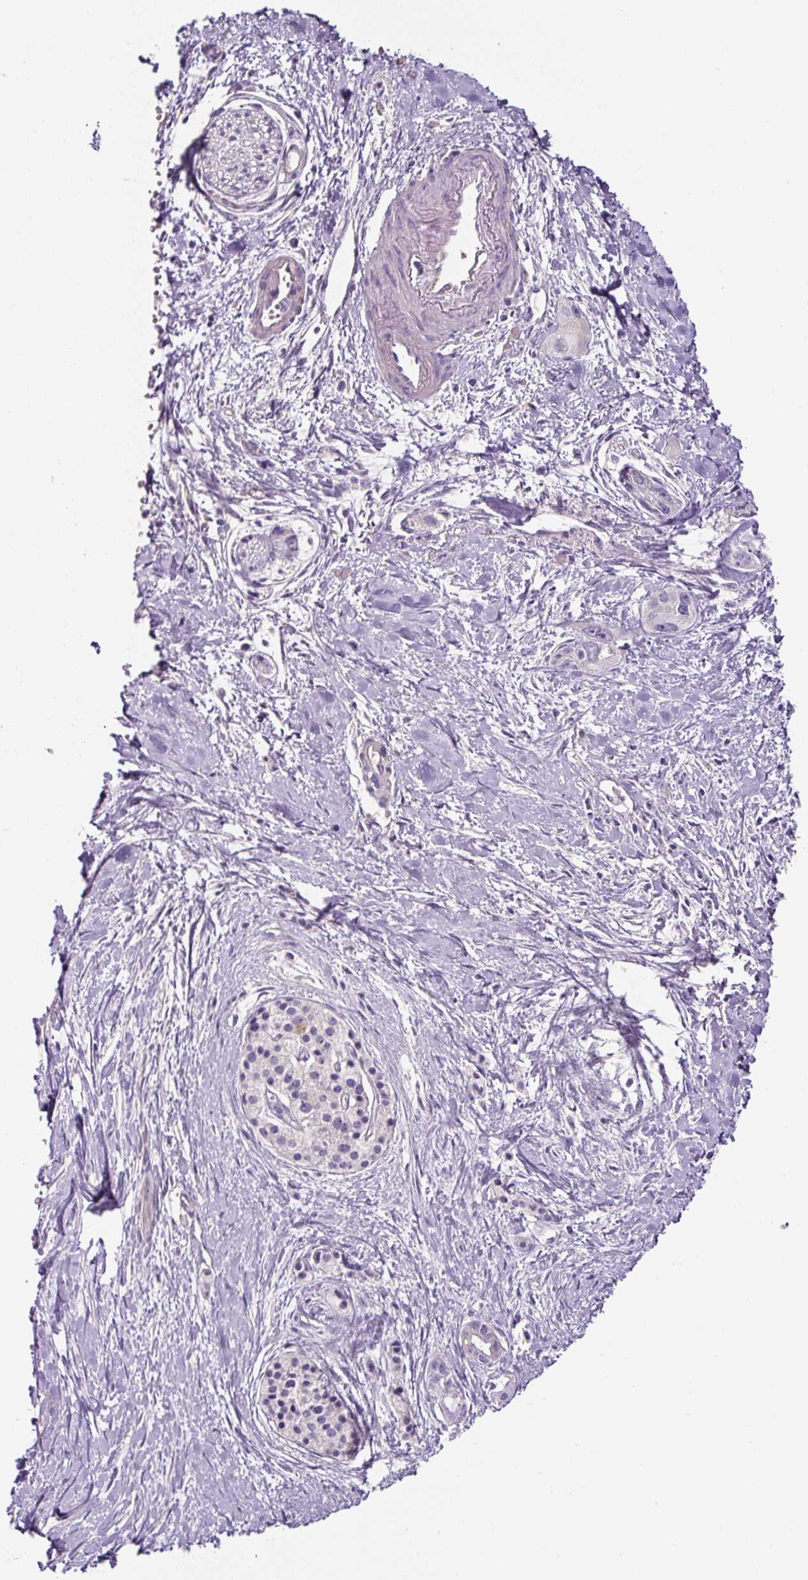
{"staining": {"intensity": "negative", "quantity": "none", "location": "none"}, "tissue": "pancreatic cancer", "cell_type": "Tumor cells", "image_type": "cancer", "snomed": [{"axis": "morphology", "description": "Adenocarcinoma, NOS"}, {"axis": "topography", "description": "Pancreas"}], "caption": "Immunohistochemistry (IHC) image of neoplastic tissue: human pancreatic cancer (adenocarcinoma) stained with DAB demonstrates no significant protein positivity in tumor cells.", "gene": "OR14A2", "patient": {"sex": "female", "age": 50}}